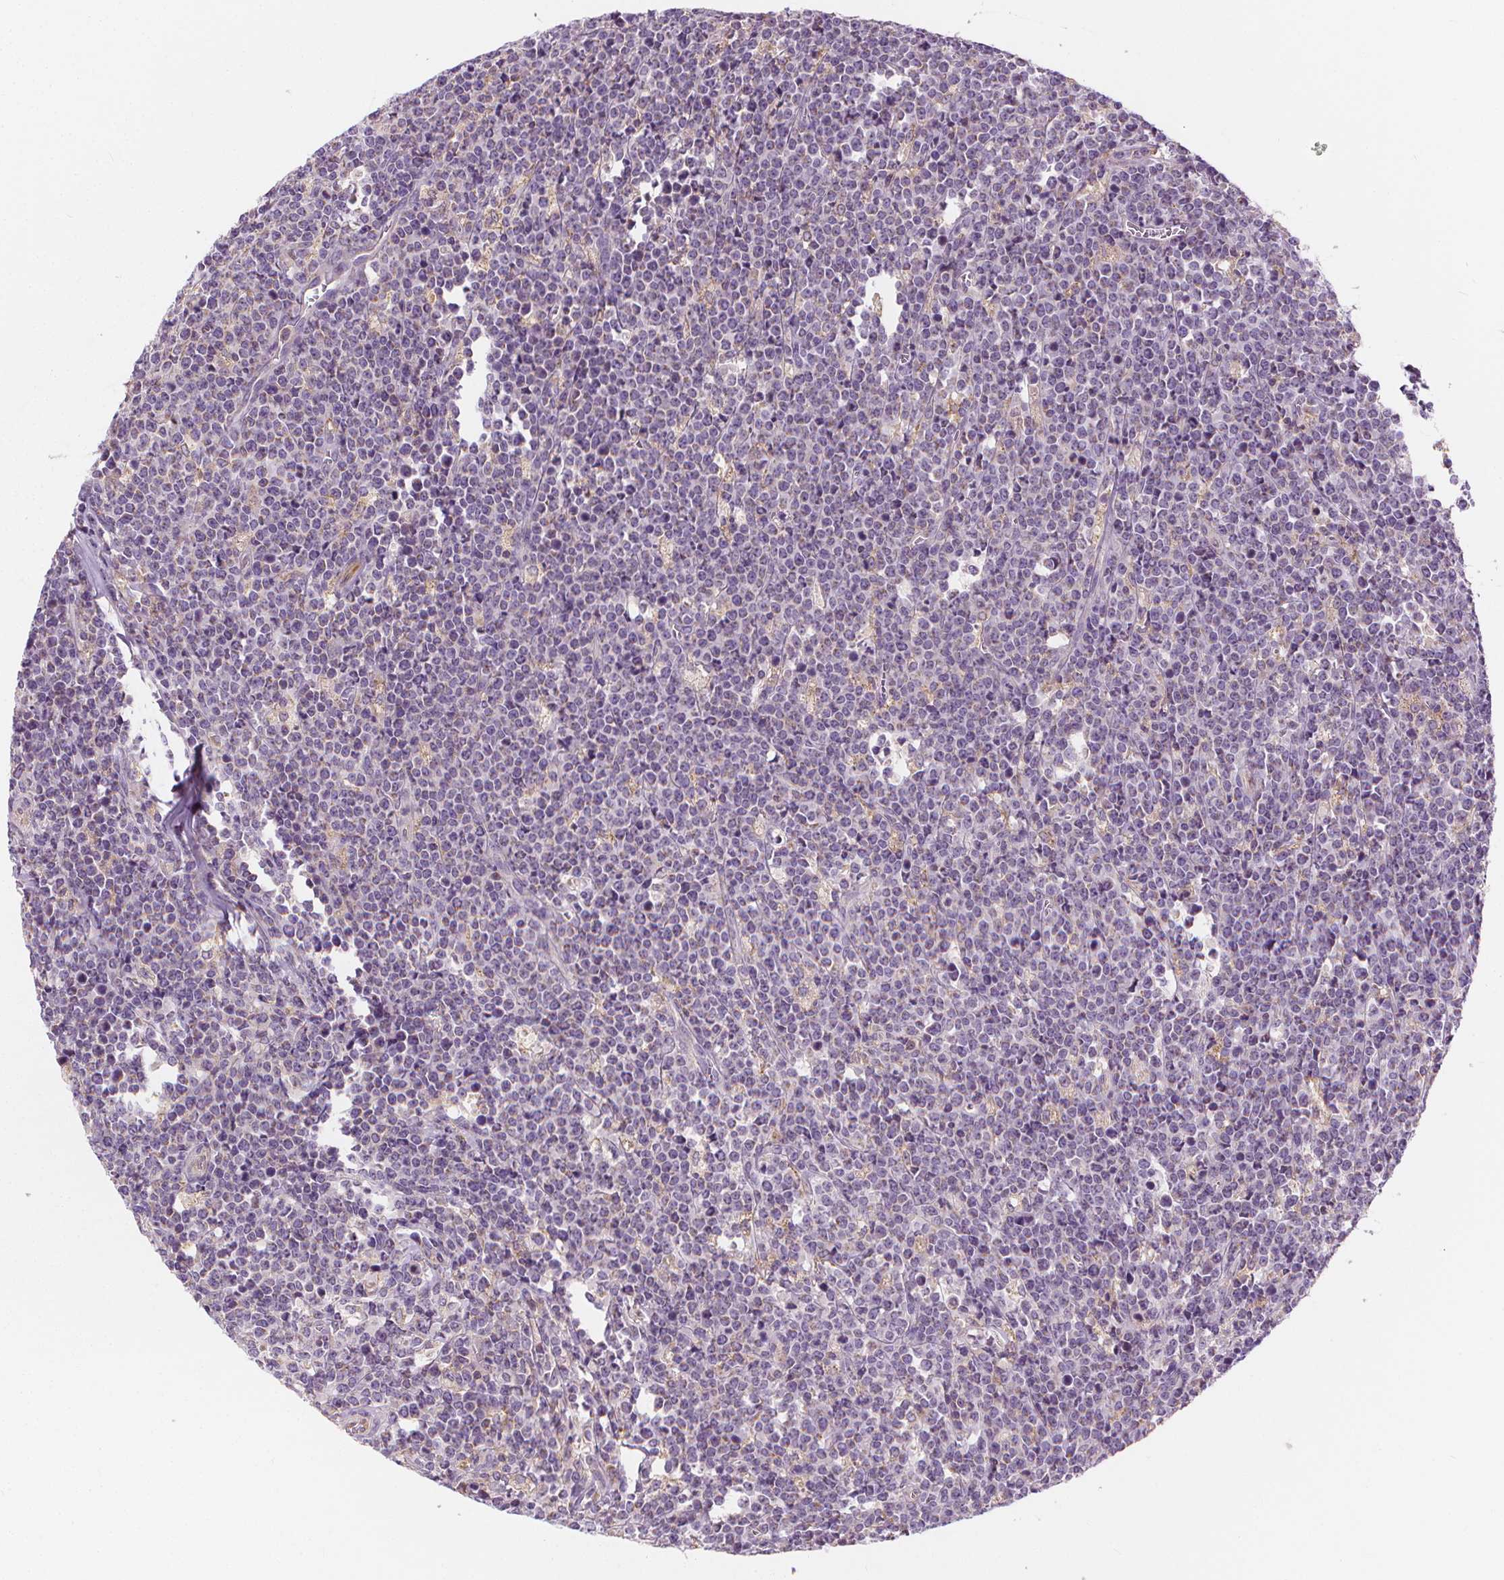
{"staining": {"intensity": "negative", "quantity": "none", "location": "none"}, "tissue": "lymphoma", "cell_type": "Tumor cells", "image_type": "cancer", "snomed": [{"axis": "morphology", "description": "Malignant lymphoma, non-Hodgkin's type, High grade"}, {"axis": "topography", "description": "Small intestine"}], "caption": "There is no significant staining in tumor cells of high-grade malignant lymphoma, non-Hodgkin's type.", "gene": "RAB20", "patient": {"sex": "female", "age": 56}}